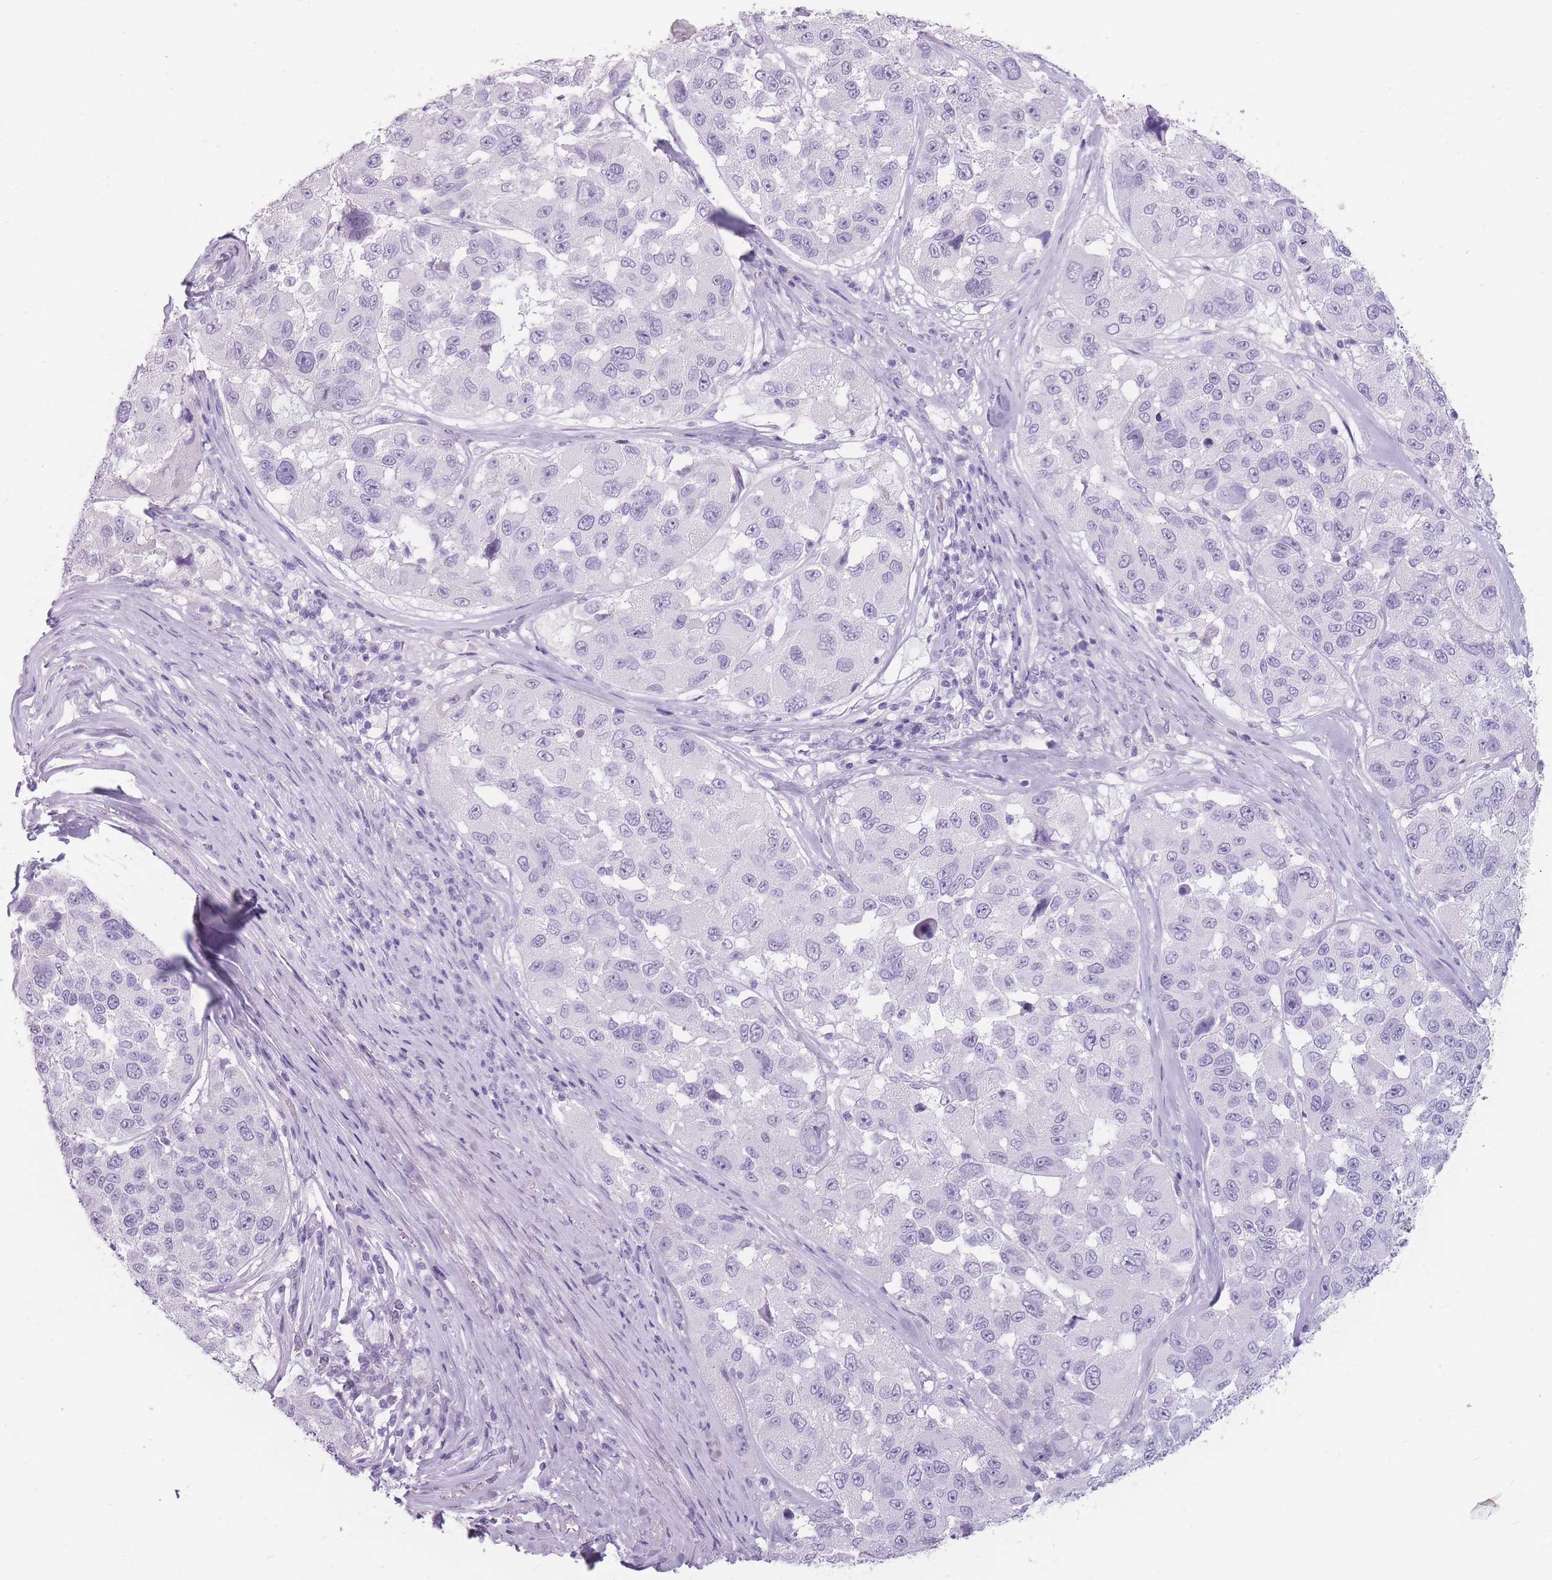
{"staining": {"intensity": "negative", "quantity": "none", "location": "none"}, "tissue": "melanoma", "cell_type": "Tumor cells", "image_type": "cancer", "snomed": [{"axis": "morphology", "description": "Malignant melanoma, NOS"}, {"axis": "topography", "description": "Skin"}], "caption": "A high-resolution micrograph shows IHC staining of malignant melanoma, which shows no significant staining in tumor cells.", "gene": "CCNO", "patient": {"sex": "female", "age": 66}}